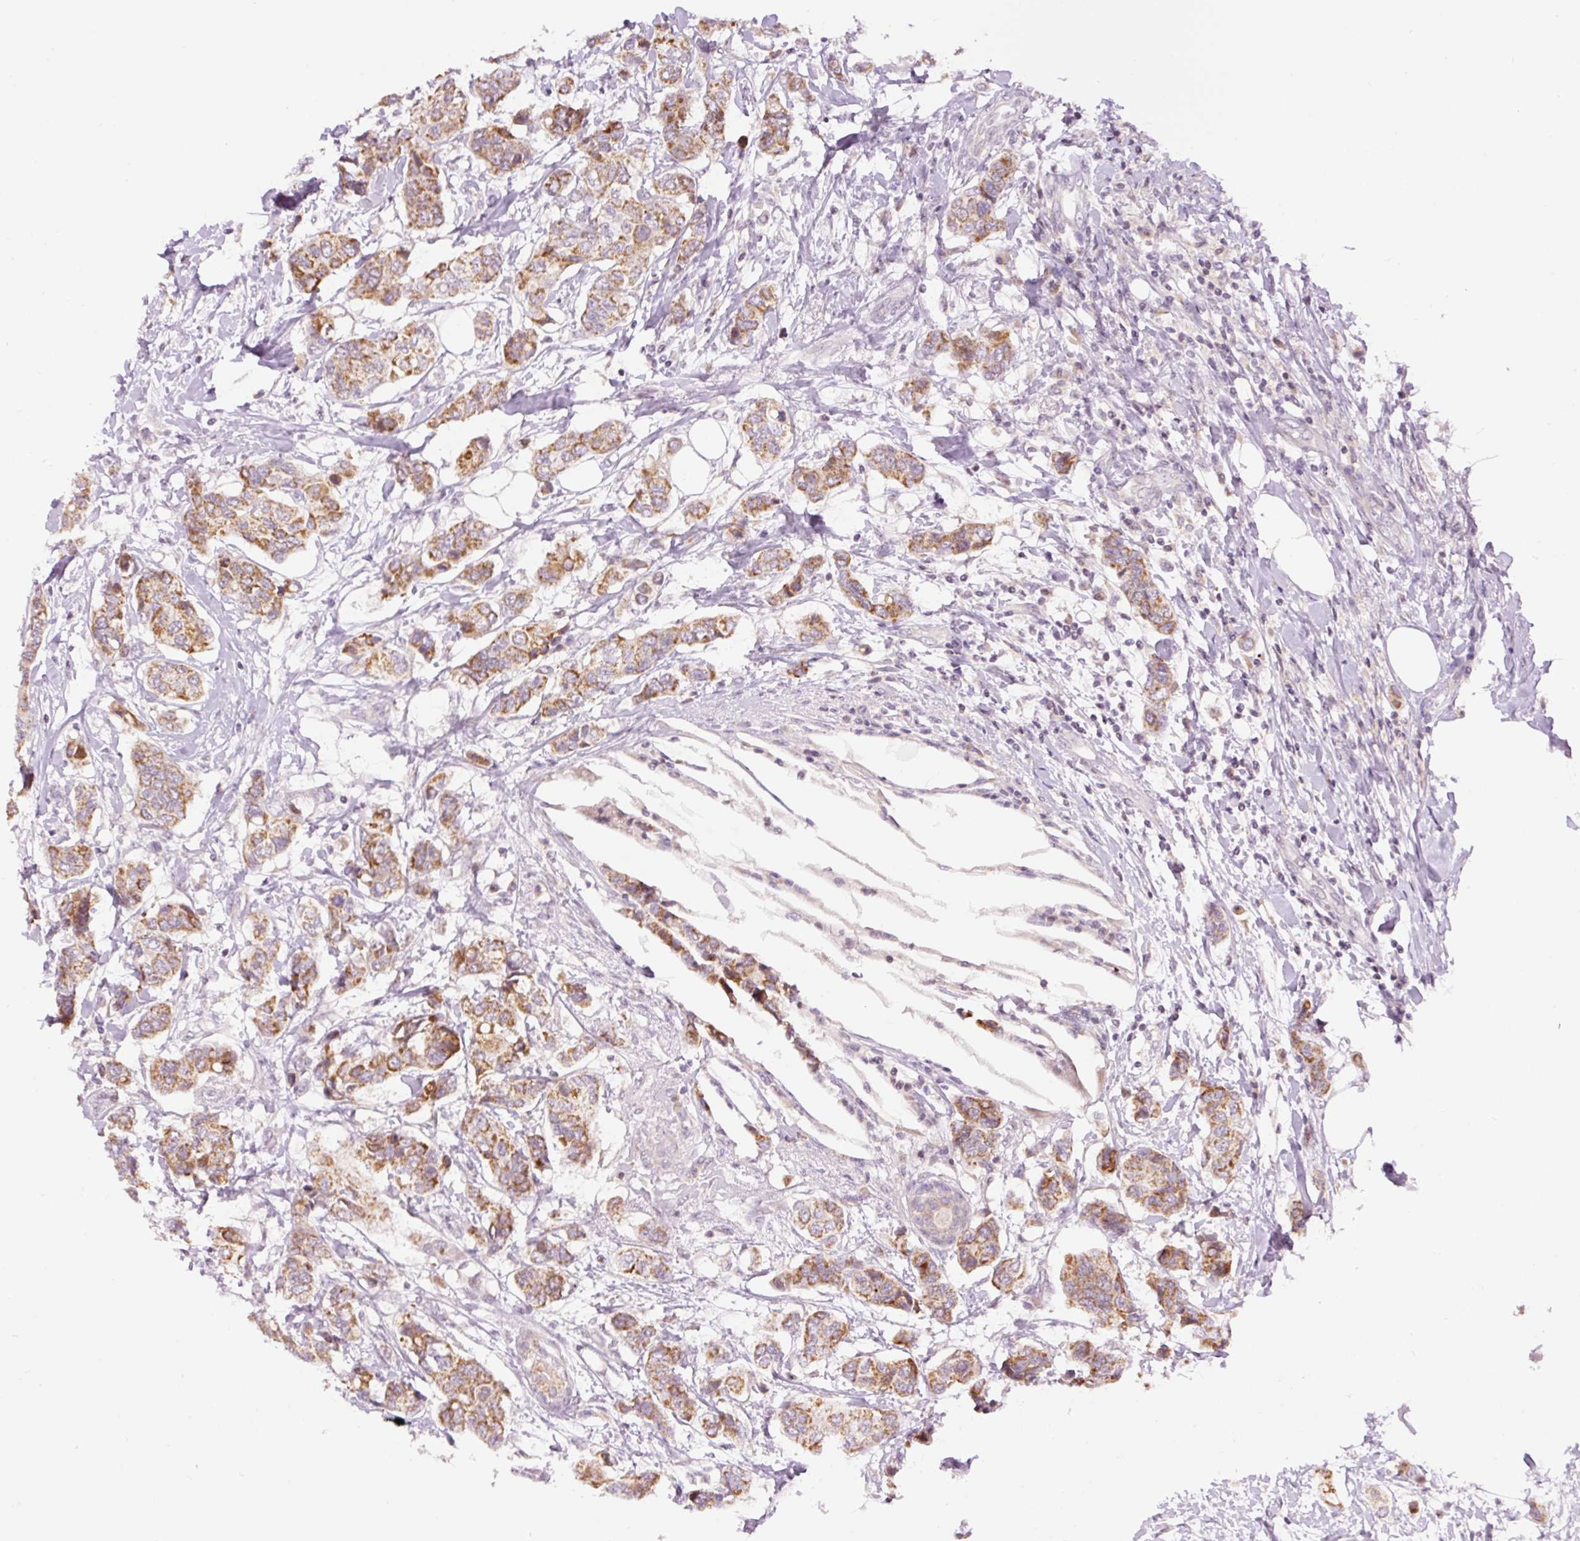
{"staining": {"intensity": "moderate", "quantity": ">75%", "location": "cytoplasmic/membranous"}, "tissue": "breast cancer", "cell_type": "Tumor cells", "image_type": "cancer", "snomed": [{"axis": "morphology", "description": "Lobular carcinoma"}, {"axis": "topography", "description": "Breast"}], "caption": "Immunohistochemical staining of human breast lobular carcinoma reveals medium levels of moderate cytoplasmic/membranous staining in about >75% of tumor cells.", "gene": "ABHD11", "patient": {"sex": "female", "age": 51}}